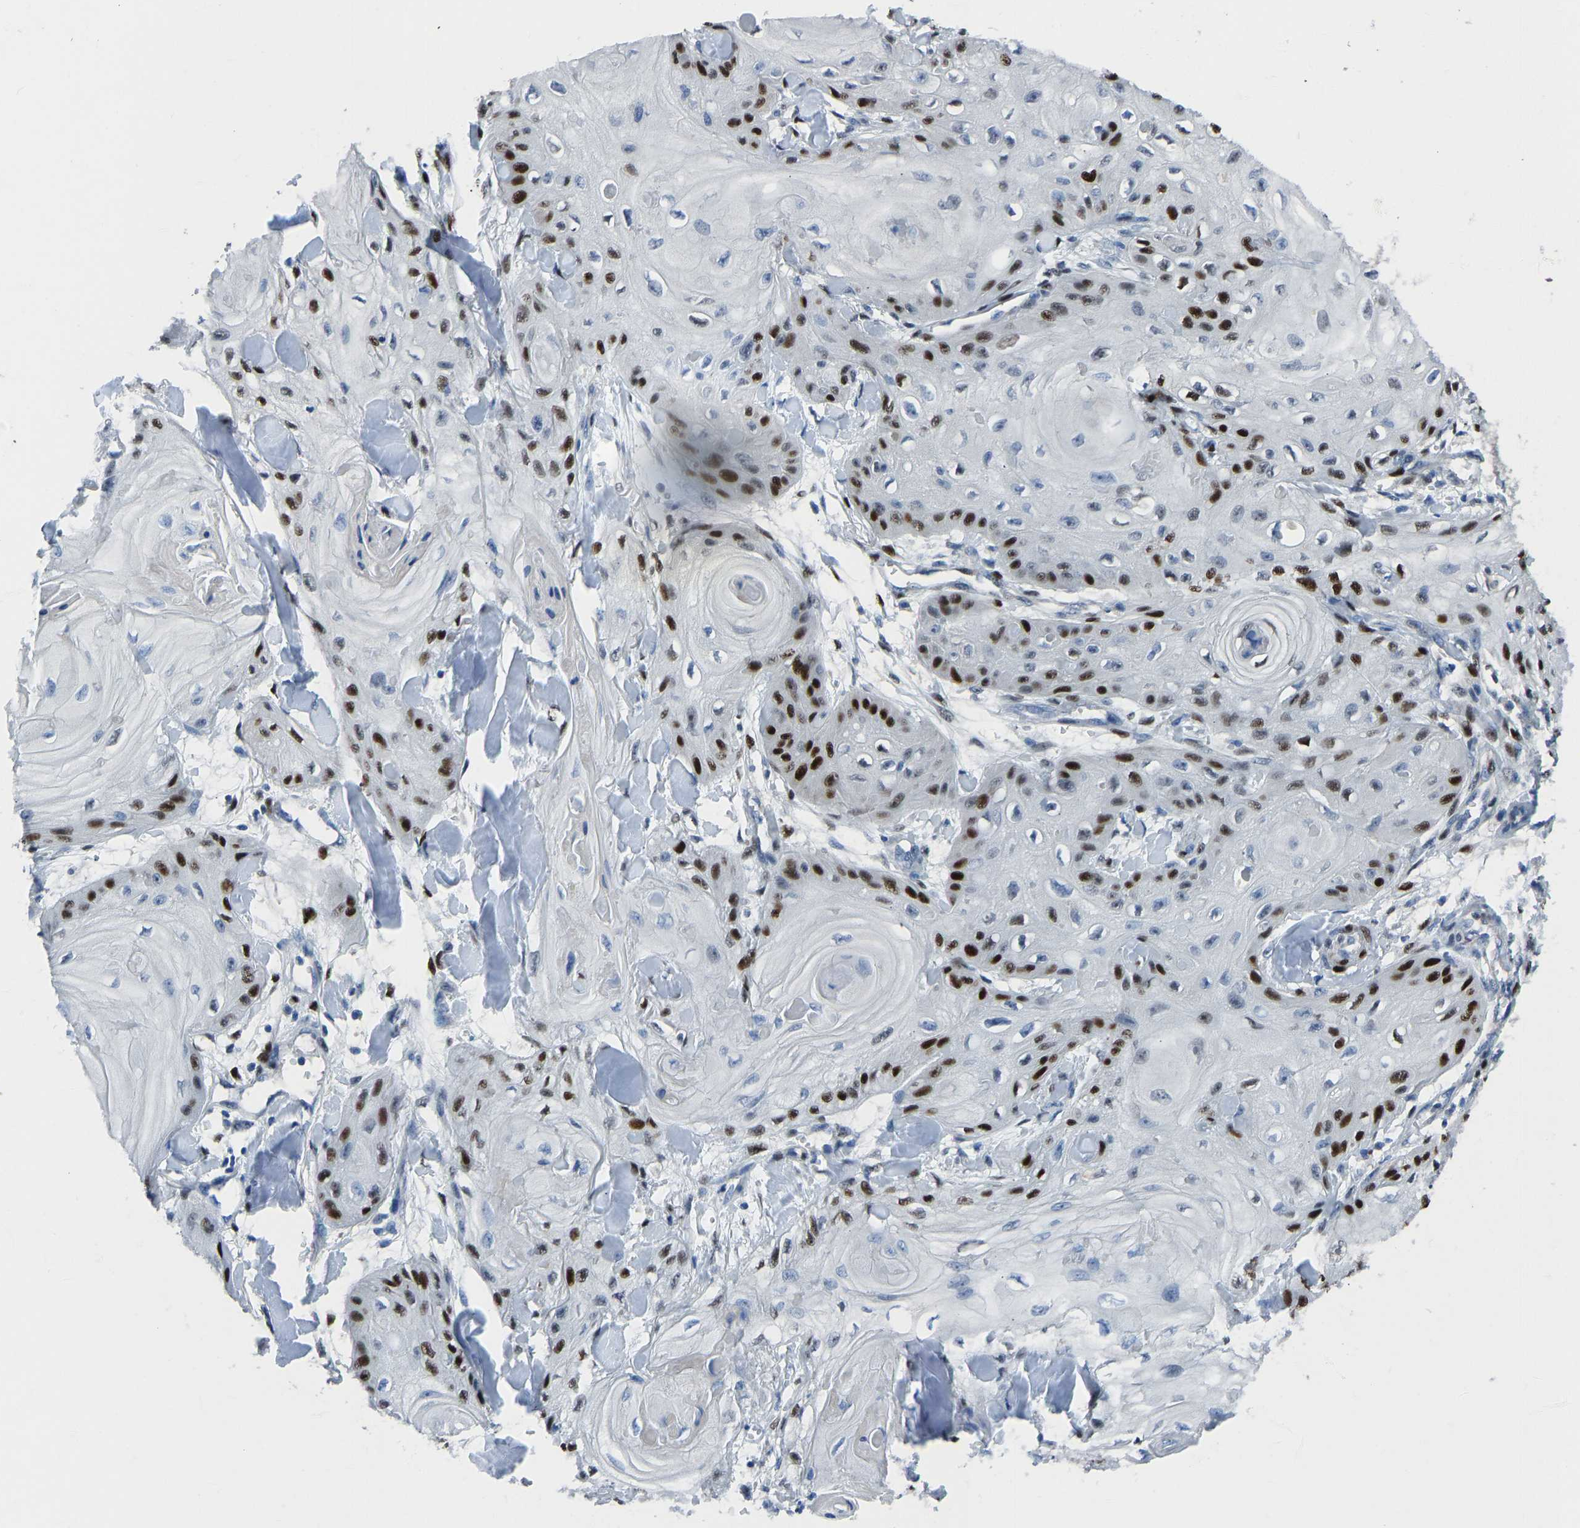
{"staining": {"intensity": "strong", "quantity": "25%-75%", "location": "nuclear"}, "tissue": "skin cancer", "cell_type": "Tumor cells", "image_type": "cancer", "snomed": [{"axis": "morphology", "description": "Squamous cell carcinoma, NOS"}, {"axis": "topography", "description": "Skin"}], "caption": "Strong nuclear protein staining is appreciated in approximately 25%-75% of tumor cells in skin squamous cell carcinoma.", "gene": "EGR1", "patient": {"sex": "male", "age": 74}}